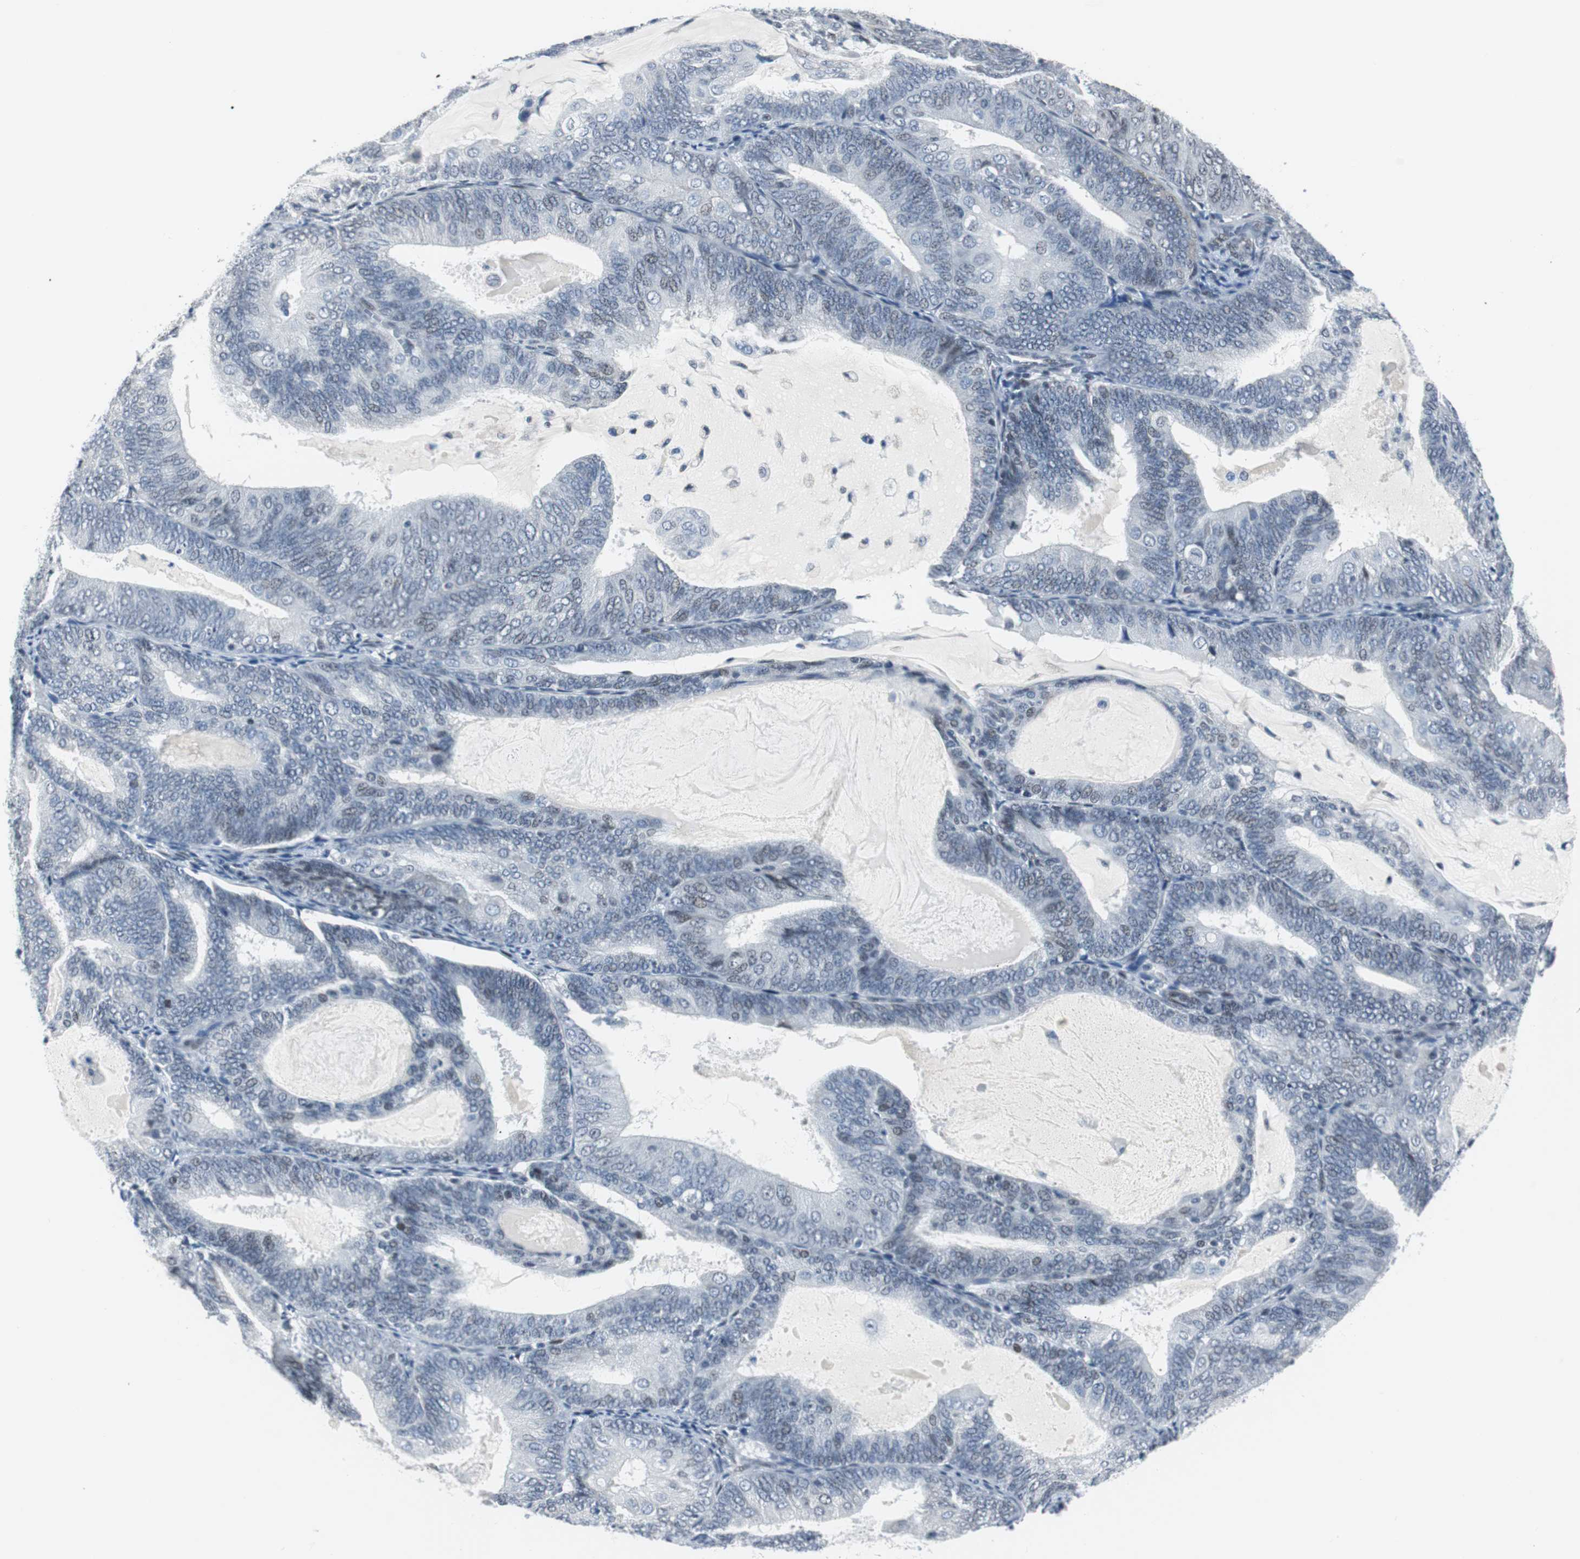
{"staining": {"intensity": "weak", "quantity": "<25%", "location": "nuclear"}, "tissue": "endometrial cancer", "cell_type": "Tumor cells", "image_type": "cancer", "snomed": [{"axis": "morphology", "description": "Adenocarcinoma, NOS"}, {"axis": "topography", "description": "Endometrium"}], "caption": "This histopathology image is of endometrial cancer stained with IHC to label a protein in brown with the nuclei are counter-stained blue. There is no expression in tumor cells. (DAB immunohistochemistry (IHC) with hematoxylin counter stain).", "gene": "MTA1", "patient": {"sex": "female", "age": 81}}